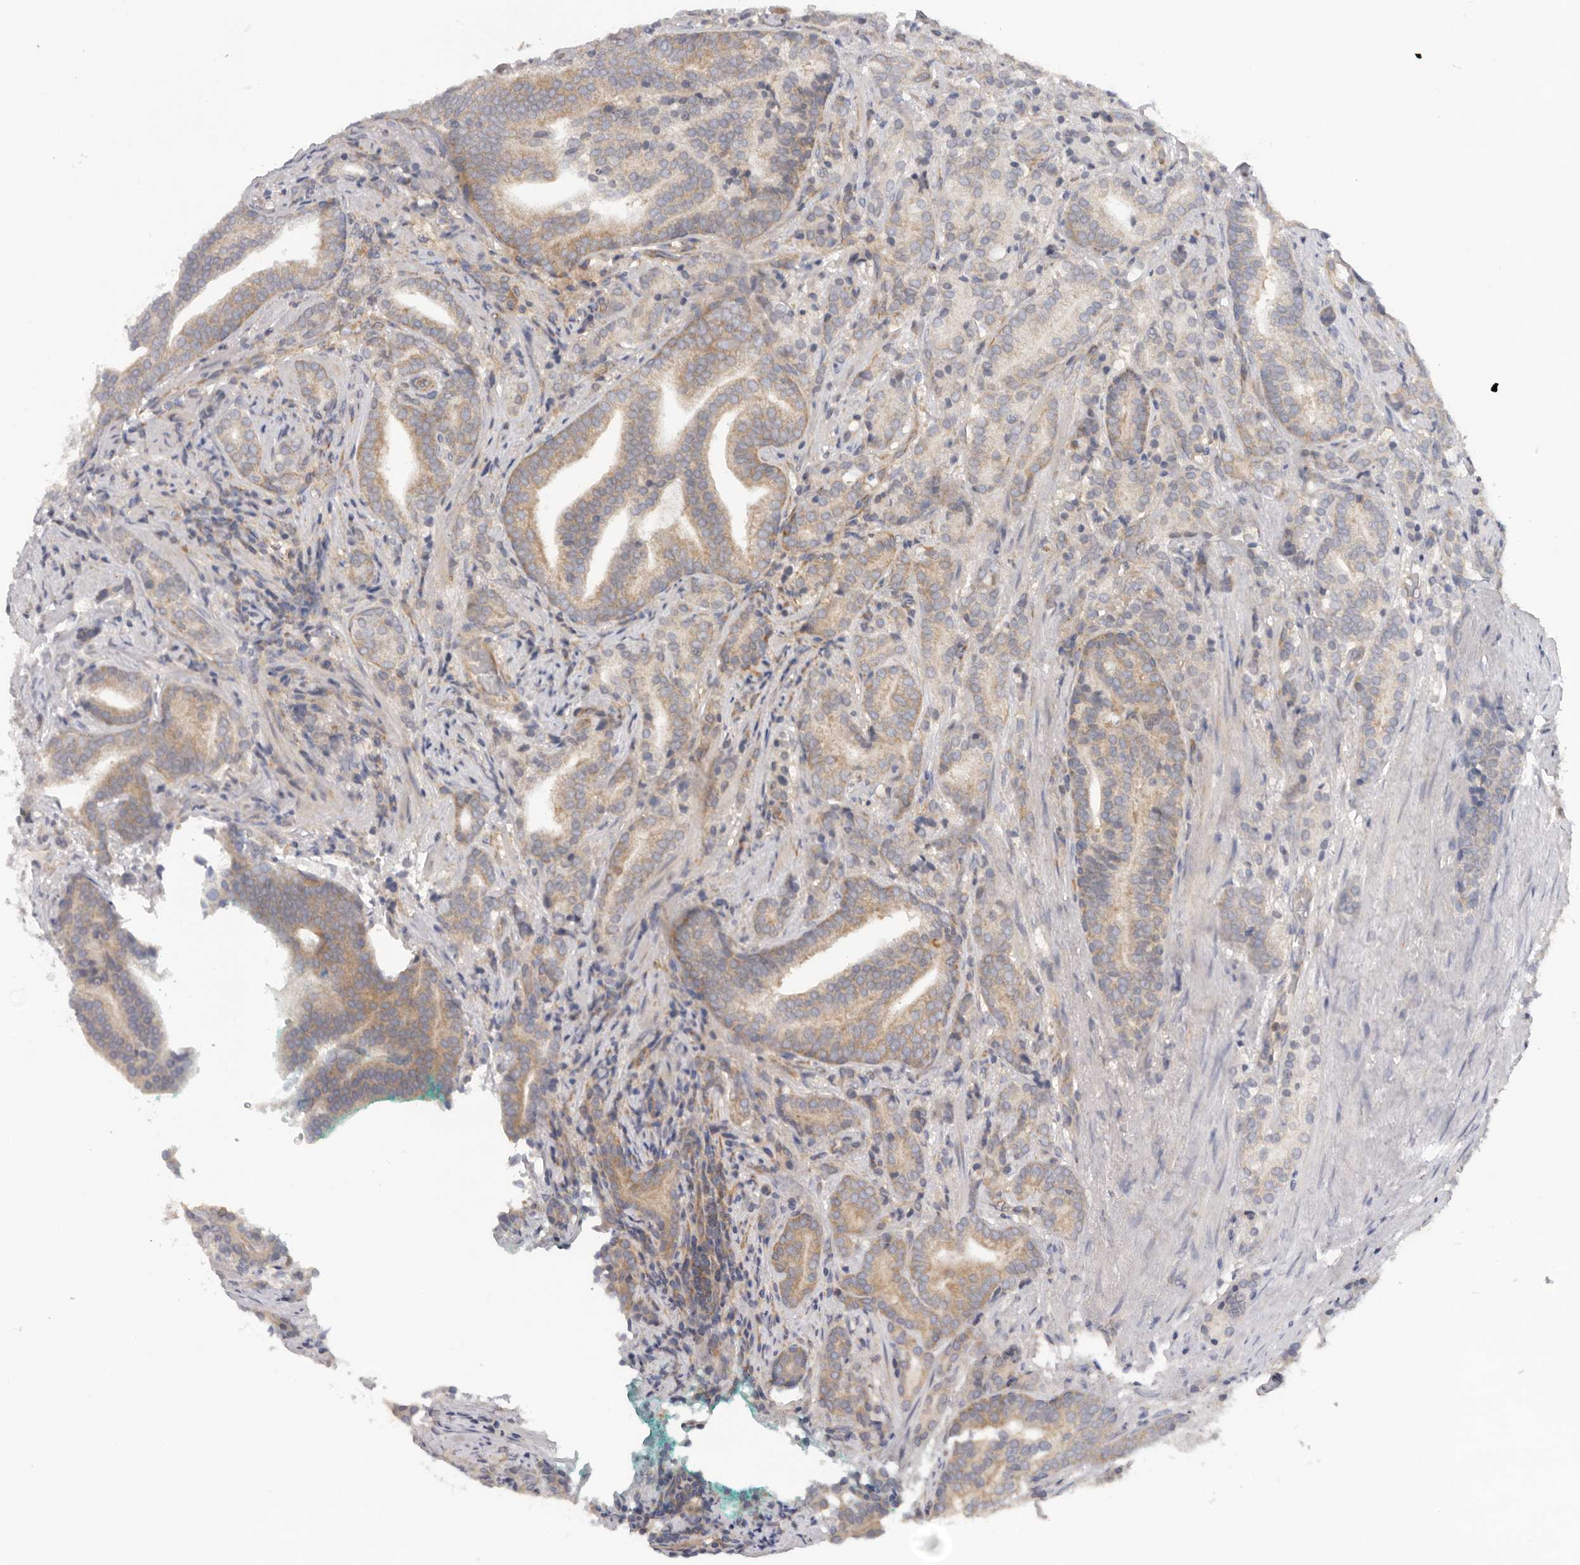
{"staining": {"intensity": "weak", "quantity": "25%-75%", "location": "cytoplasmic/membranous"}, "tissue": "prostate cancer", "cell_type": "Tumor cells", "image_type": "cancer", "snomed": [{"axis": "morphology", "description": "Adenocarcinoma, High grade"}, {"axis": "topography", "description": "Prostate"}], "caption": "Tumor cells exhibit low levels of weak cytoplasmic/membranous staining in approximately 25%-75% of cells in human prostate cancer (high-grade adenocarcinoma). (IHC, brightfield microscopy, high magnification).", "gene": "PPP1R42", "patient": {"sex": "male", "age": 57}}